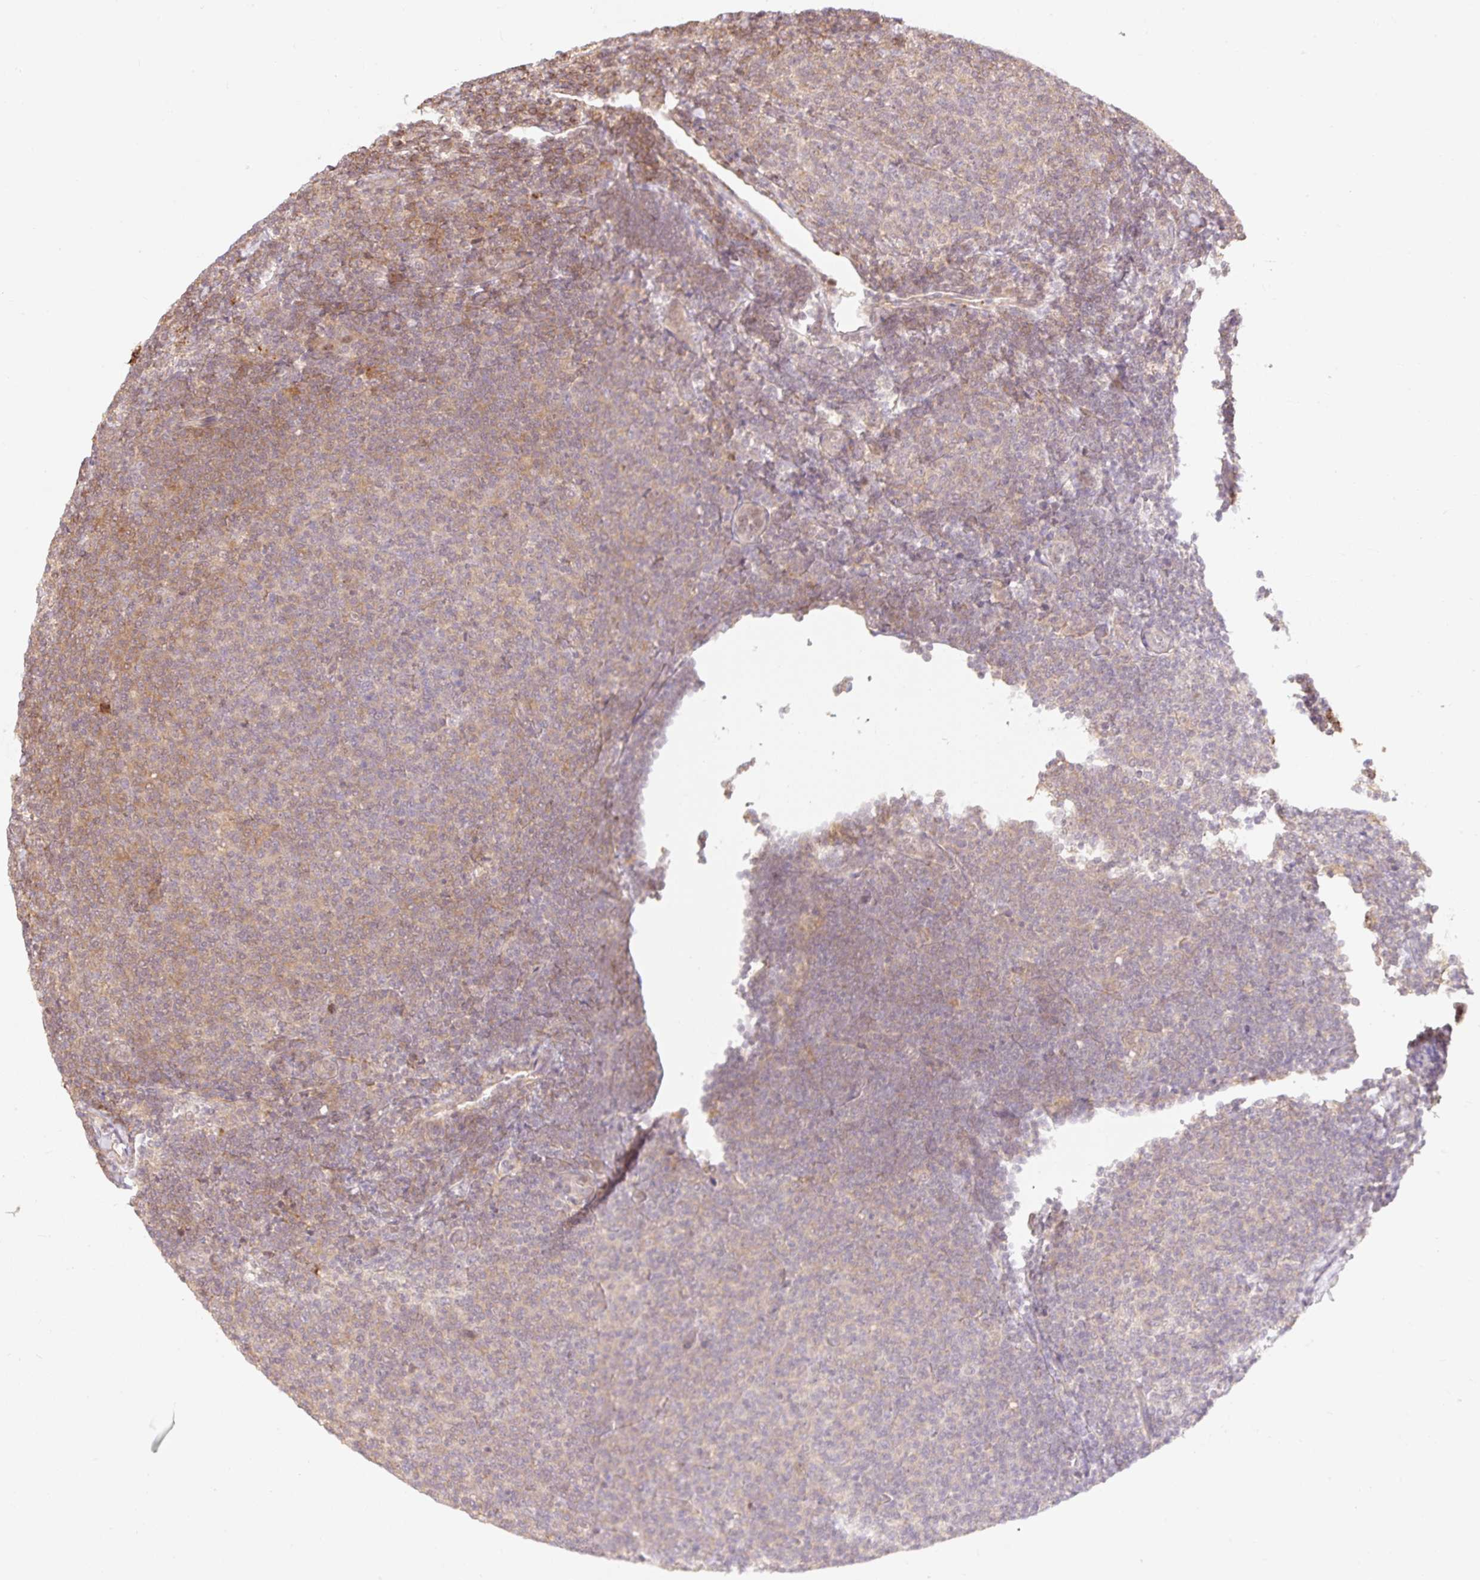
{"staining": {"intensity": "weak", "quantity": "<25%", "location": "cytoplasmic/membranous"}, "tissue": "lymphoma", "cell_type": "Tumor cells", "image_type": "cancer", "snomed": [{"axis": "morphology", "description": "Malignant lymphoma, non-Hodgkin's type, Low grade"}, {"axis": "topography", "description": "Lymph node"}], "caption": "Low-grade malignant lymphoma, non-Hodgkin's type was stained to show a protein in brown. There is no significant expression in tumor cells. (DAB (3,3'-diaminobenzidine) immunohistochemistry with hematoxylin counter stain).", "gene": "EMC10", "patient": {"sex": "male", "age": 66}}